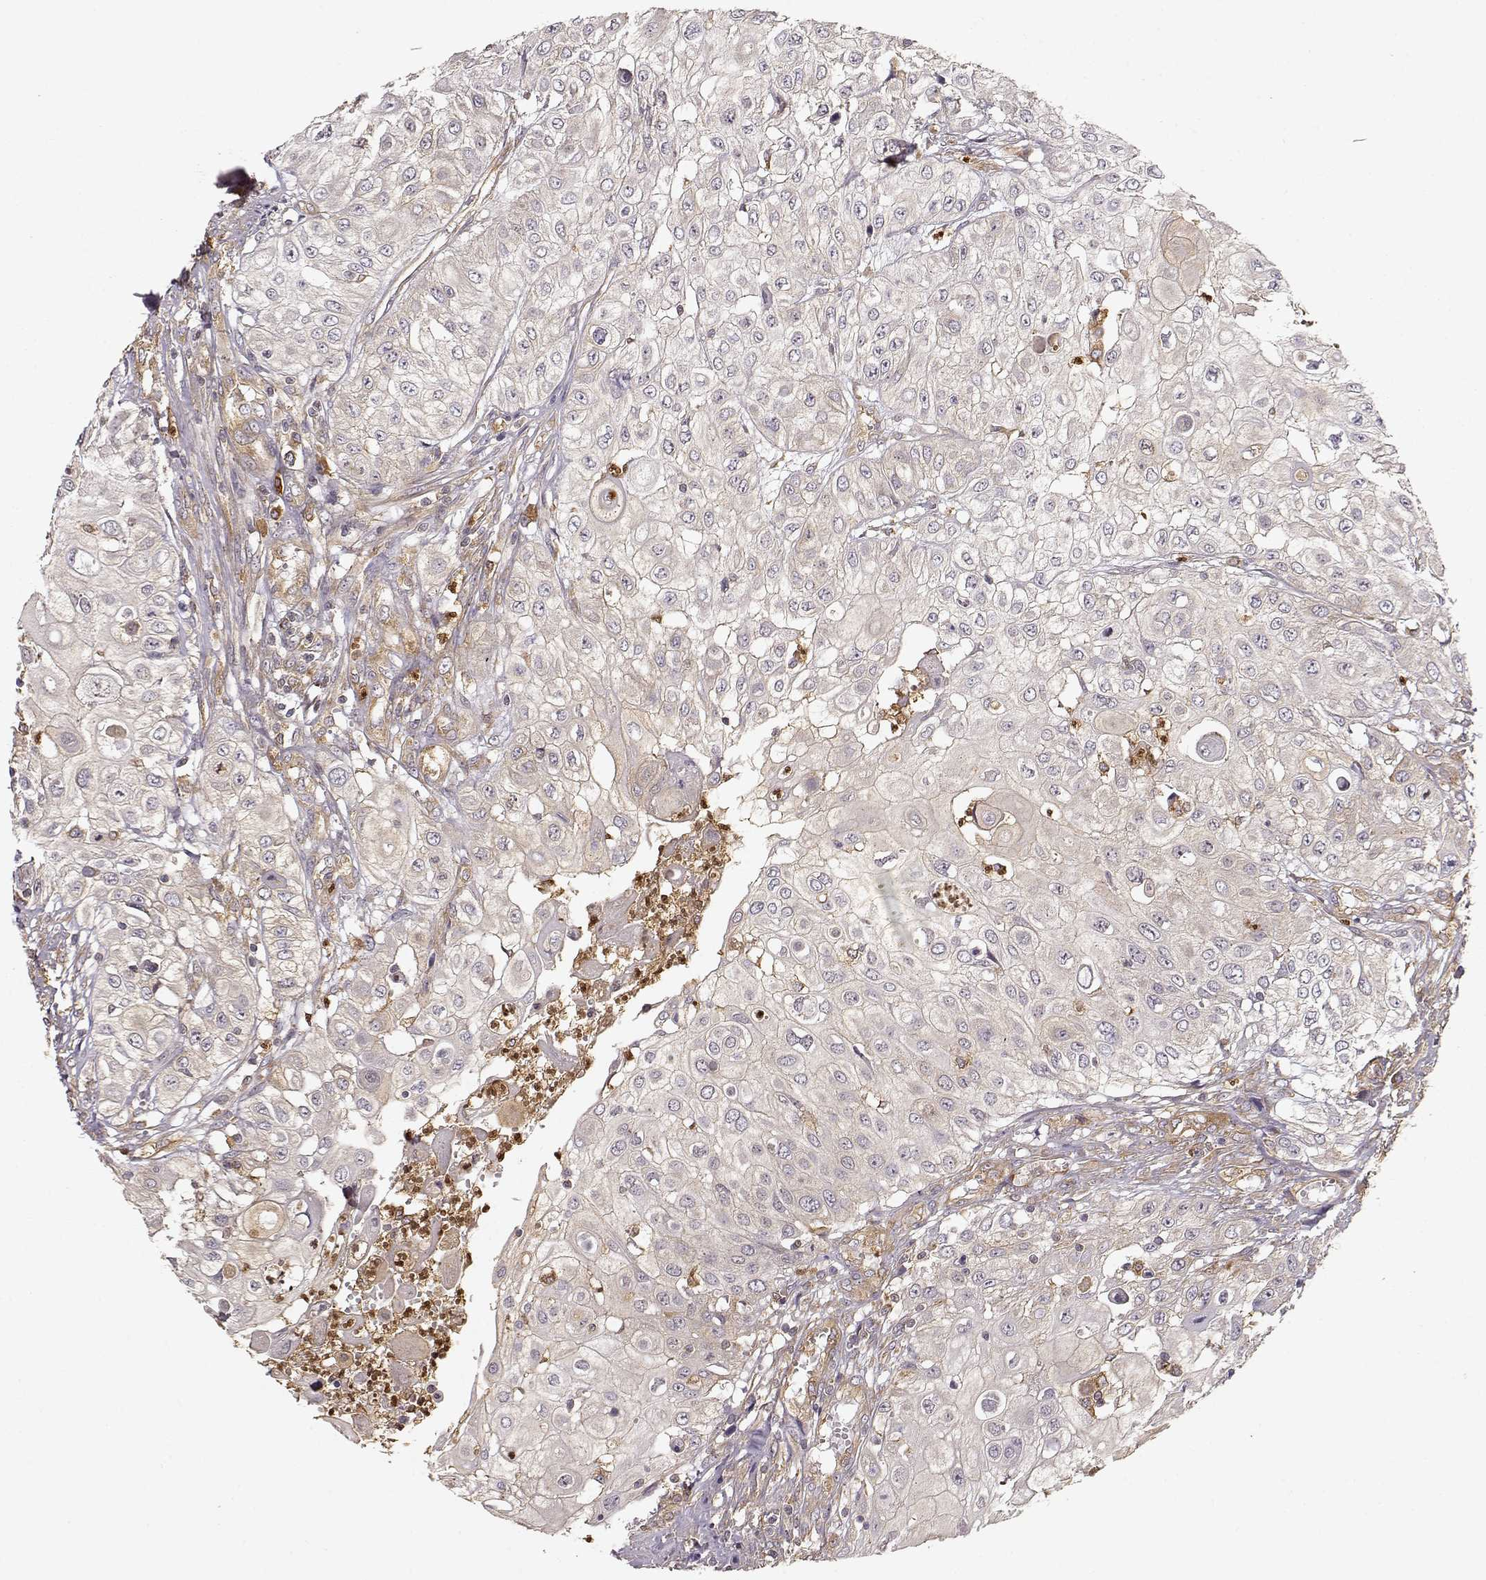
{"staining": {"intensity": "weak", "quantity": ">75%", "location": "cytoplasmic/membranous"}, "tissue": "urothelial cancer", "cell_type": "Tumor cells", "image_type": "cancer", "snomed": [{"axis": "morphology", "description": "Urothelial carcinoma, High grade"}, {"axis": "topography", "description": "Urinary bladder"}], "caption": "This photomicrograph reveals immunohistochemistry staining of urothelial carcinoma (high-grade), with low weak cytoplasmic/membranous expression in approximately >75% of tumor cells.", "gene": "ARHGEF2", "patient": {"sex": "female", "age": 79}}